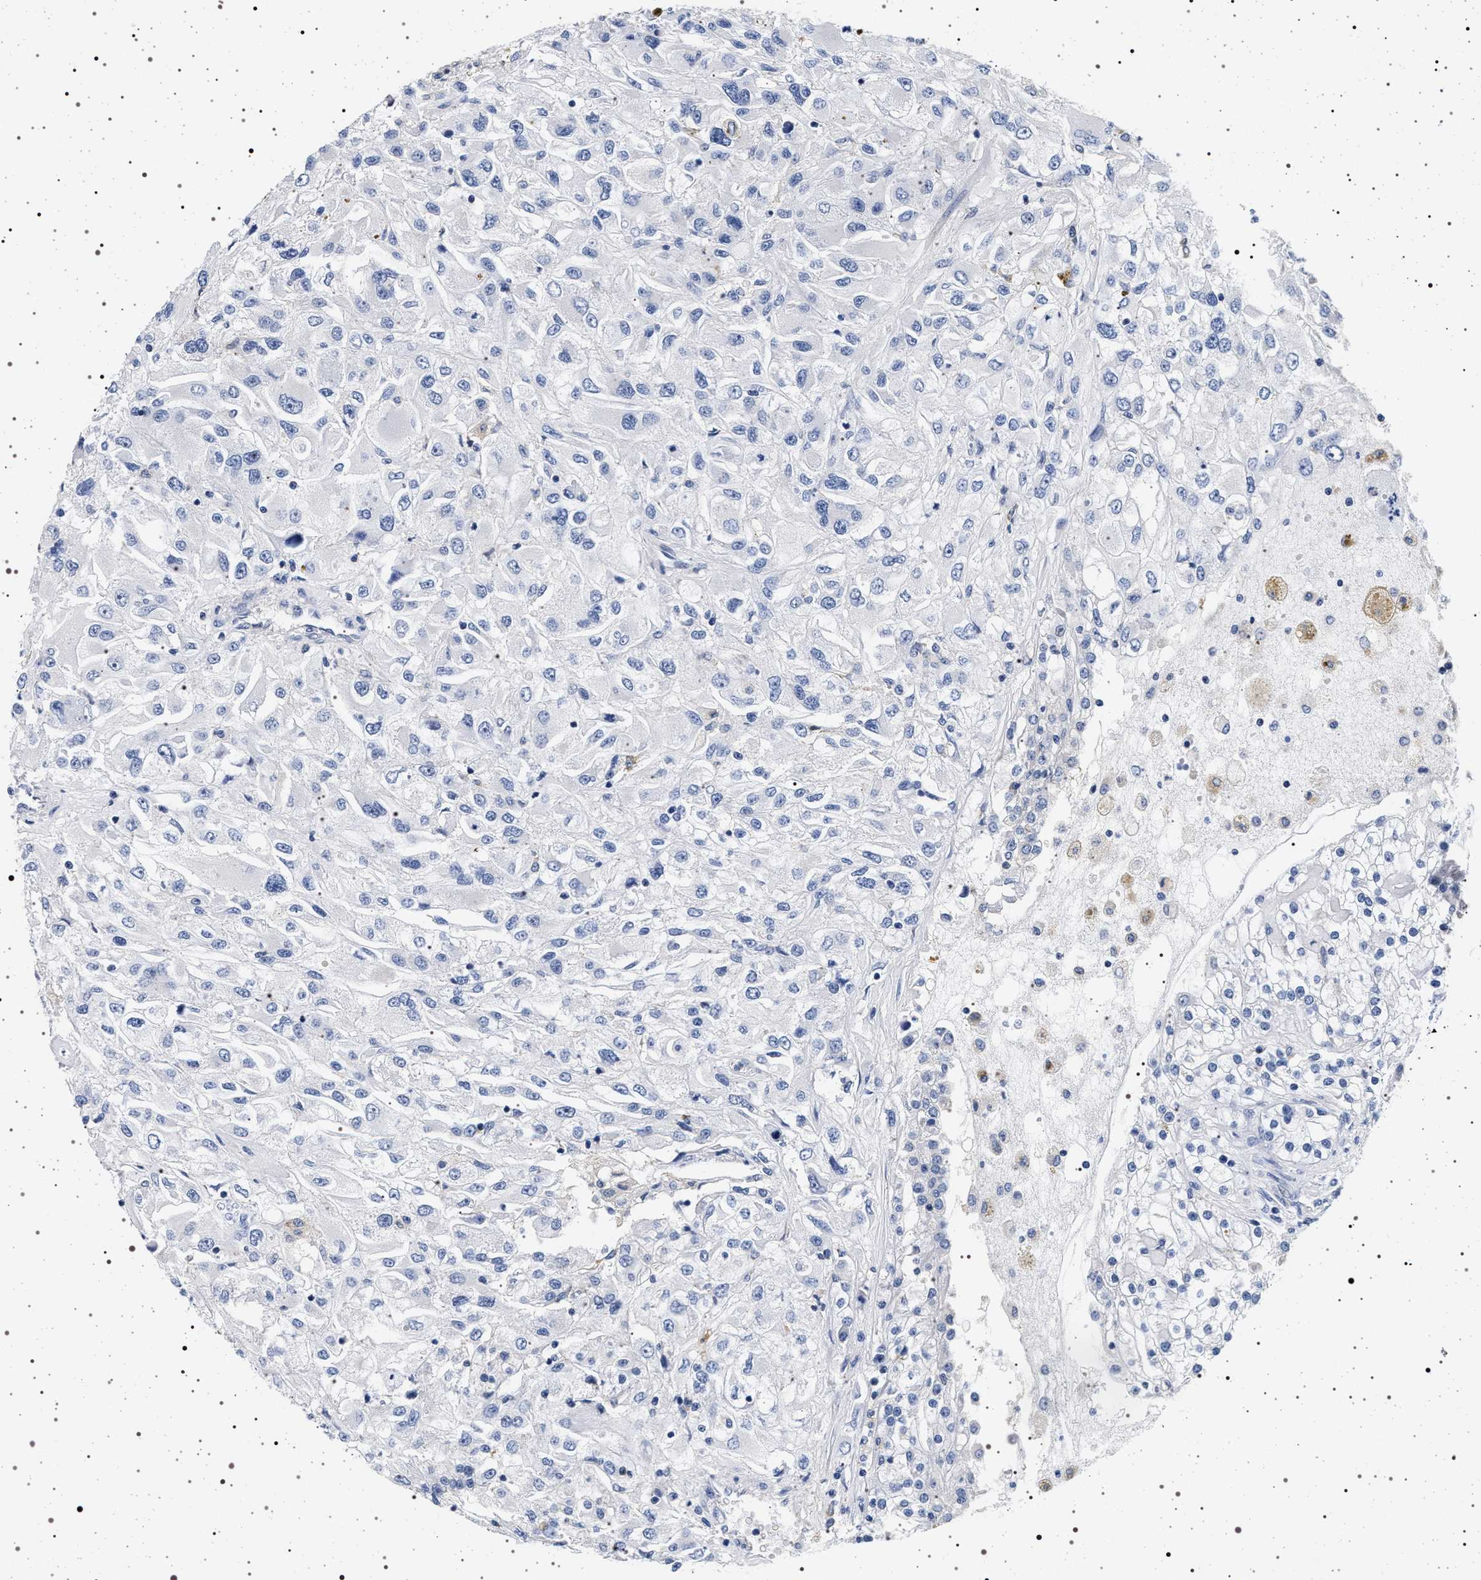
{"staining": {"intensity": "negative", "quantity": "none", "location": "none"}, "tissue": "renal cancer", "cell_type": "Tumor cells", "image_type": "cancer", "snomed": [{"axis": "morphology", "description": "Adenocarcinoma, NOS"}, {"axis": "topography", "description": "Kidney"}], "caption": "Immunohistochemistry photomicrograph of human renal cancer (adenocarcinoma) stained for a protein (brown), which shows no positivity in tumor cells.", "gene": "HSD17B1", "patient": {"sex": "female", "age": 52}}